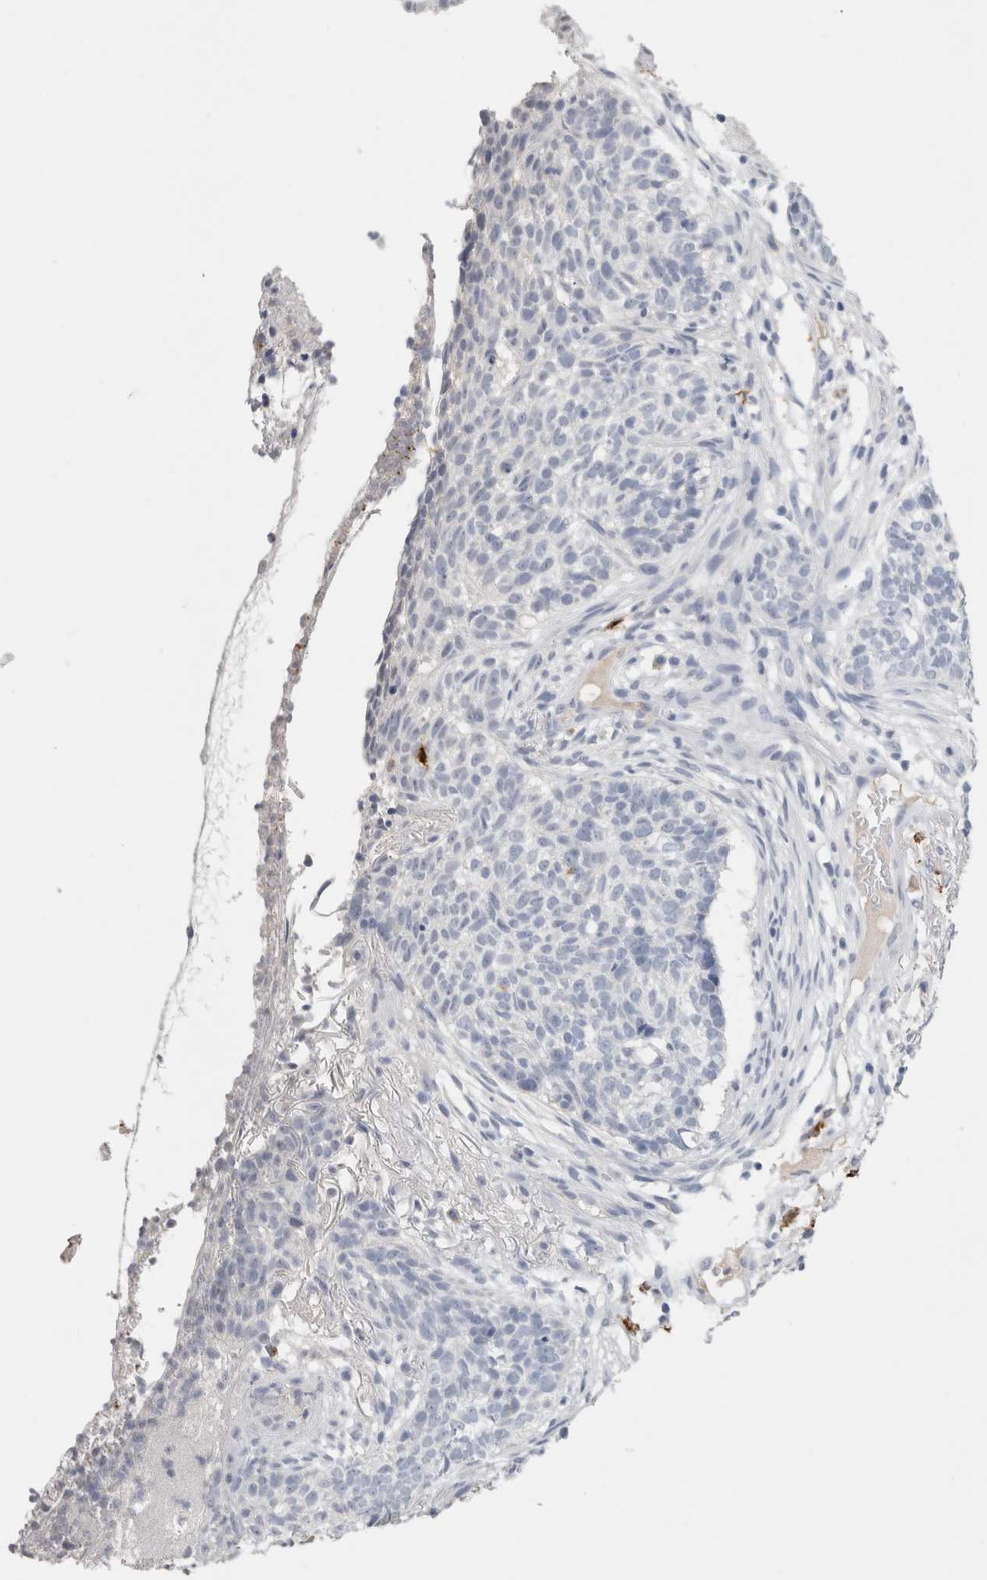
{"staining": {"intensity": "negative", "quantity": "none", "location": "none"}, "tissue": "skin cancer", "cell_type": "Tumor cells", "image_type": "cancer", "snomed": [{"axis": "morphology", "description": "Basal cell carcinoma"}, {"axis": "topography", "description": "Skin"}], "caption": "A histopathology image of human skin basal cell carcinoma is negative for staining in tumor cells.", "gene": "LAMP3", "patient": {"sex": "male", "age": 85}}